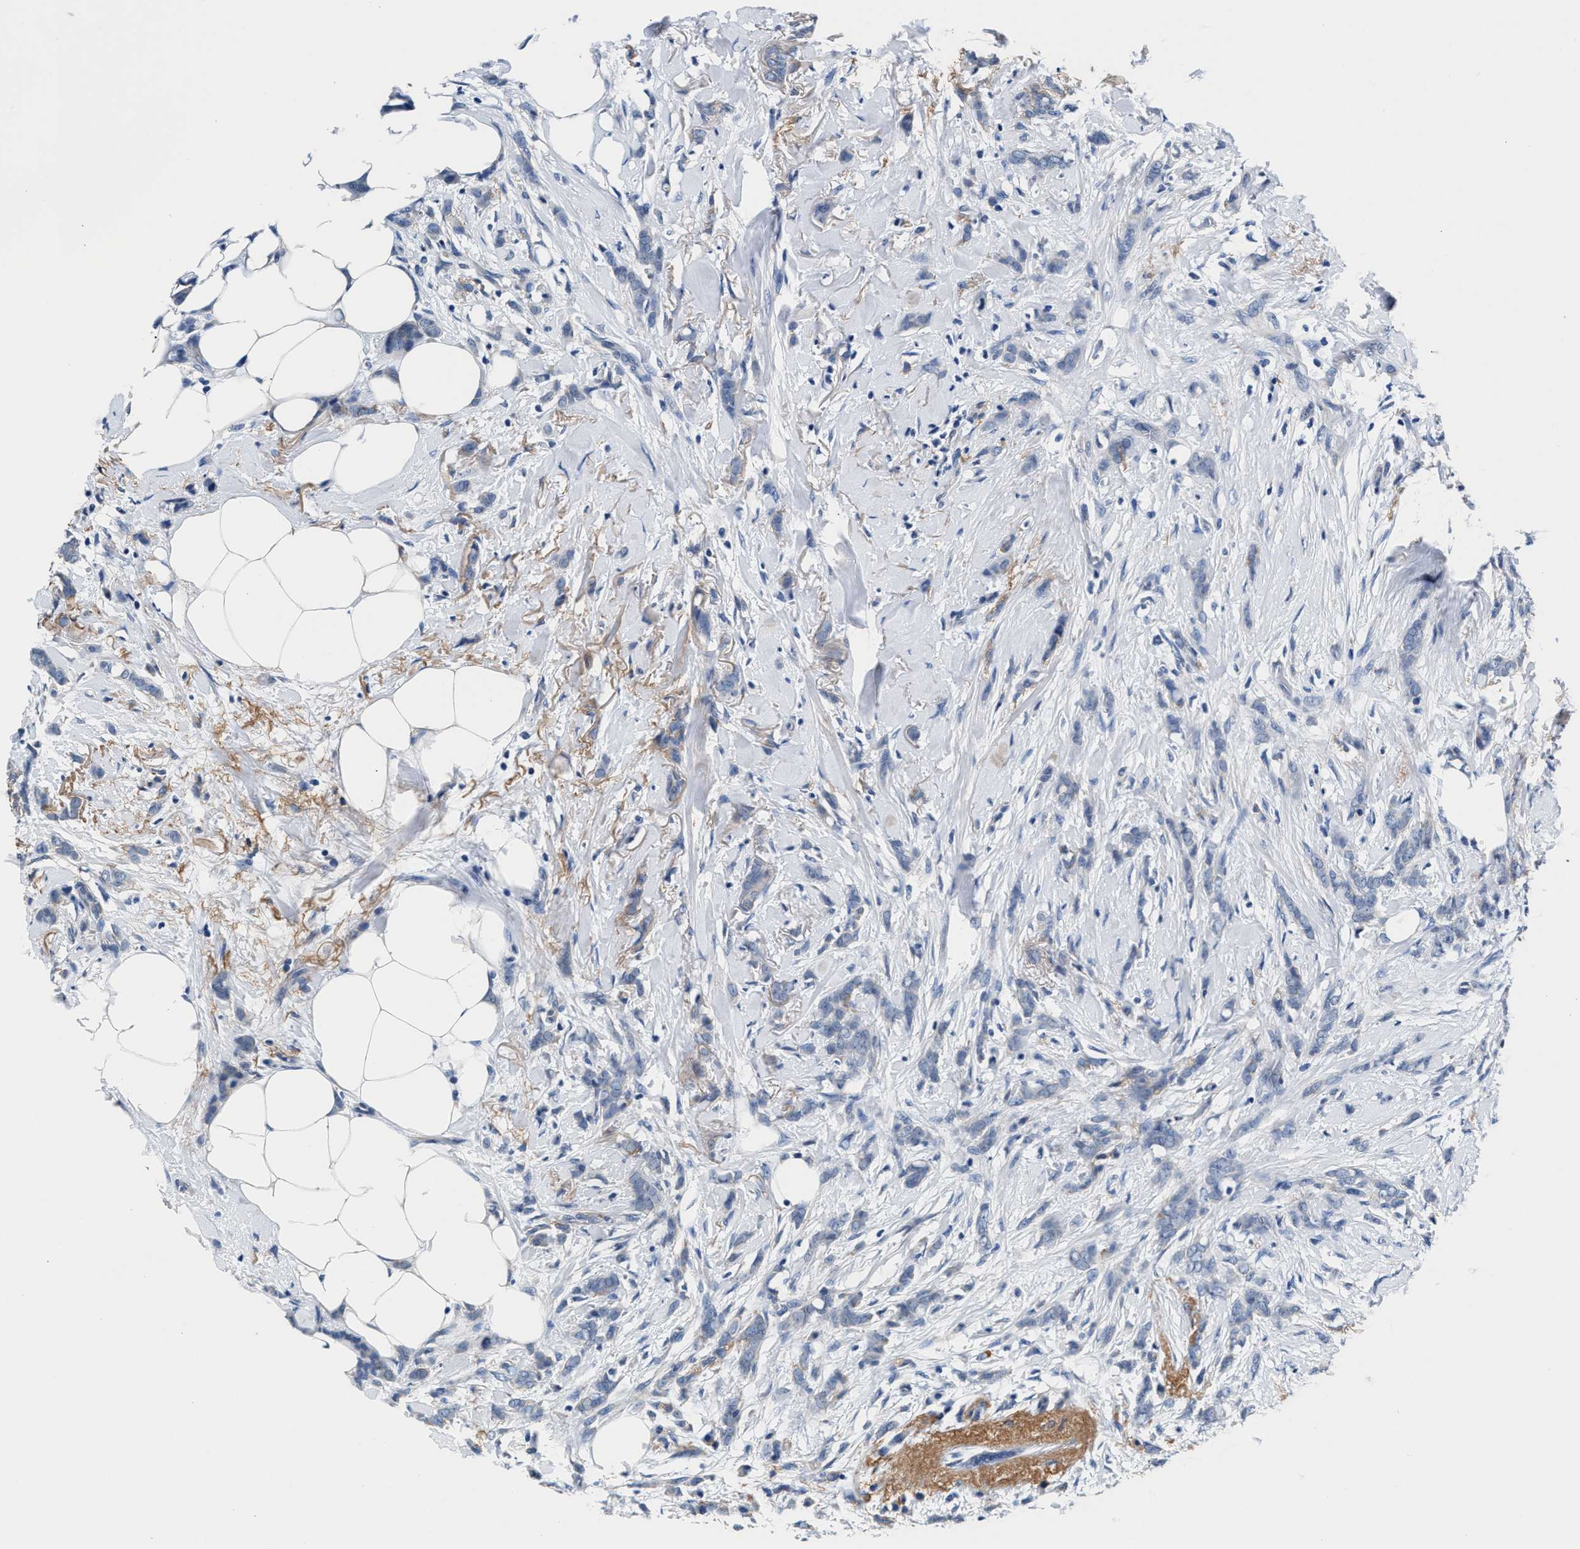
{"staining": {"intensity": "negative", "quantity": "none", "location": "none"}, "tissue": "breast cancer", "cell_type": "Tumor cells", "image_type": "cancer", "snomed": [{"axis": "morphology", "description": "Lobular carcinoma, in situ"}, {"axis": "morphology", "description": "Lobular carcinoma"}, {"axis": "topography", "description": "Breast"}], "caption": "Lobular carcinoma (breast) was stained to show a protein in brown. There is no significant expression in tumor cells.", "gene": "MYH3", "patient": {"sex": "female", "age": 41}}